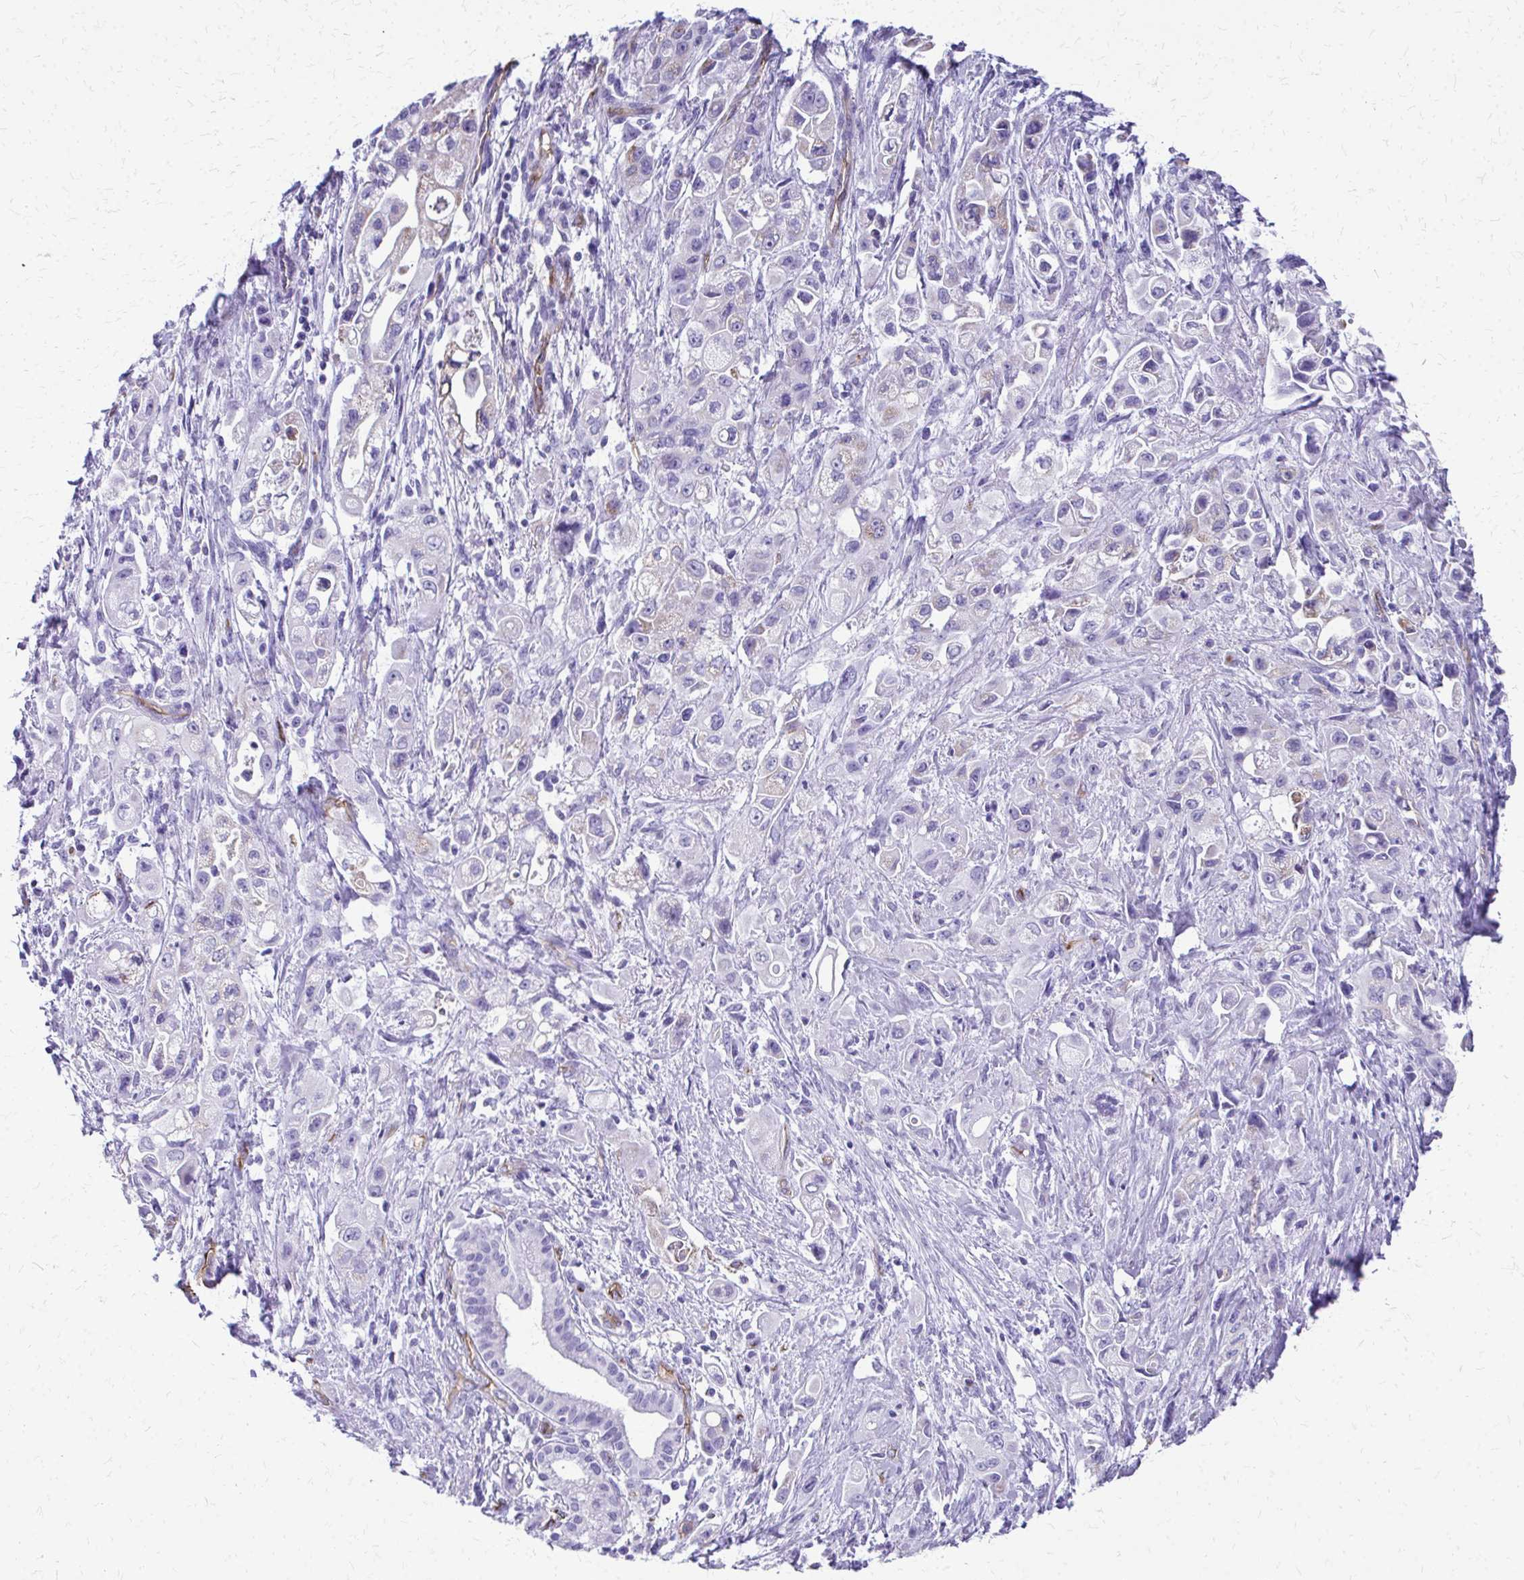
{"staining": {"intensity": "negative", "quantity": "none", "location": "none"}, "tissue": "pancreatic cancer", "cell_type": "Tumor cells", "image_type": "cancer", "snomed": [{"axis": "morphology", "description": "Adenocarcinoma, NOS"}, {"axis": "topography", "description": "Pancreas"}], "caption": "DAB immunohistochemical staining of pancreatic cancer (adenocarcinoma) displays no significant positivity in tumor cells. (DAB immunohistochemistry, high magnification).", "gene": "TPSG1", "patient": {"sex": "female", "age": 66}}